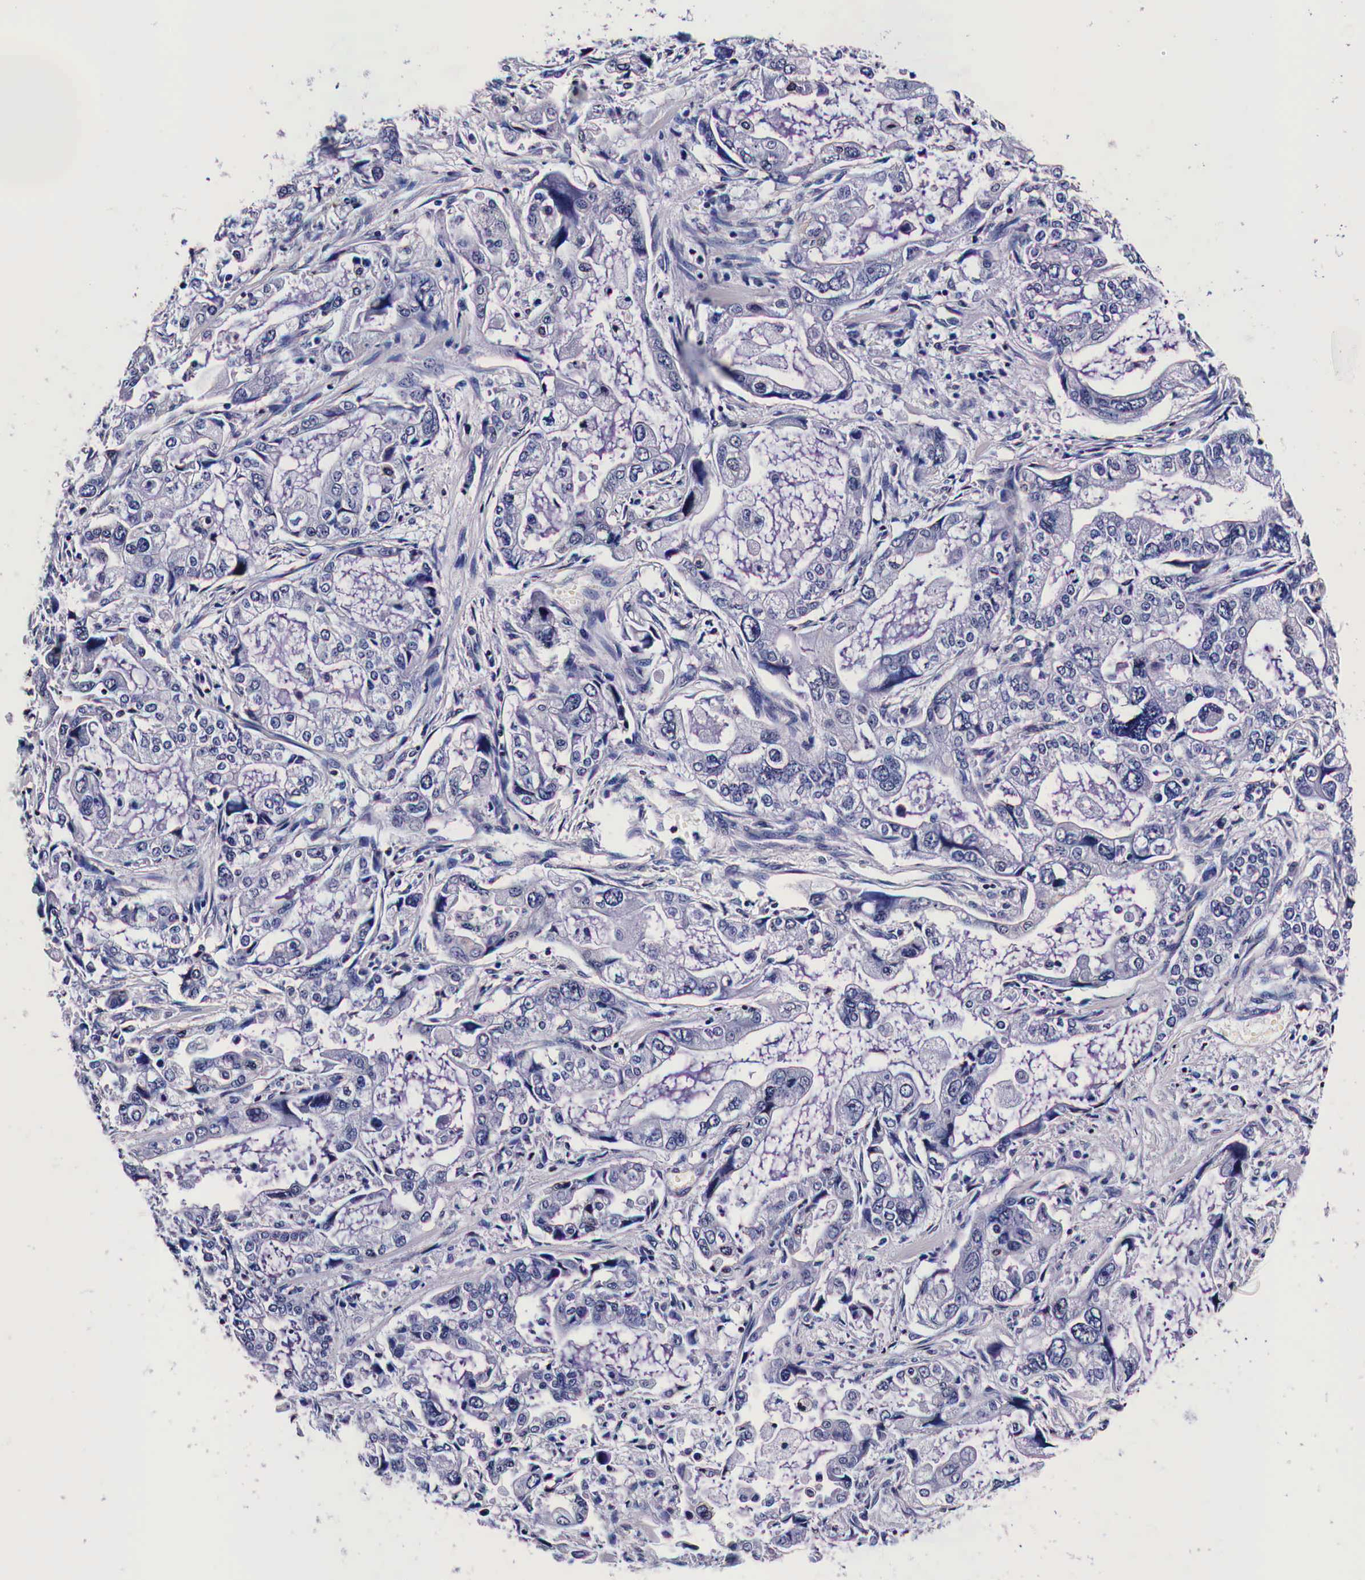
{"staining": {"intensity": "negative", "quantity": "none", "location": "none"}, "tissue": "stomach cancer", "cell_type": "Tumor cells", "image_type": "cancer", "snomed": [{"axis": "morphology", "description": "Adenocarcinoma, NOS"}, {"axis": "topography", "description": "Pancreas"}, {"axis": "topography", "description": "Stomach, upper"}], "caption": "This is a image of IHC staining of stomach cancer, which shows no staining in tumor cells. (Brightfield microscopy of DAB immunohistochemistry (IHC) at high magnification).", "gene": "HSPB1", "patient": {"sex": "male", "age": 77}}